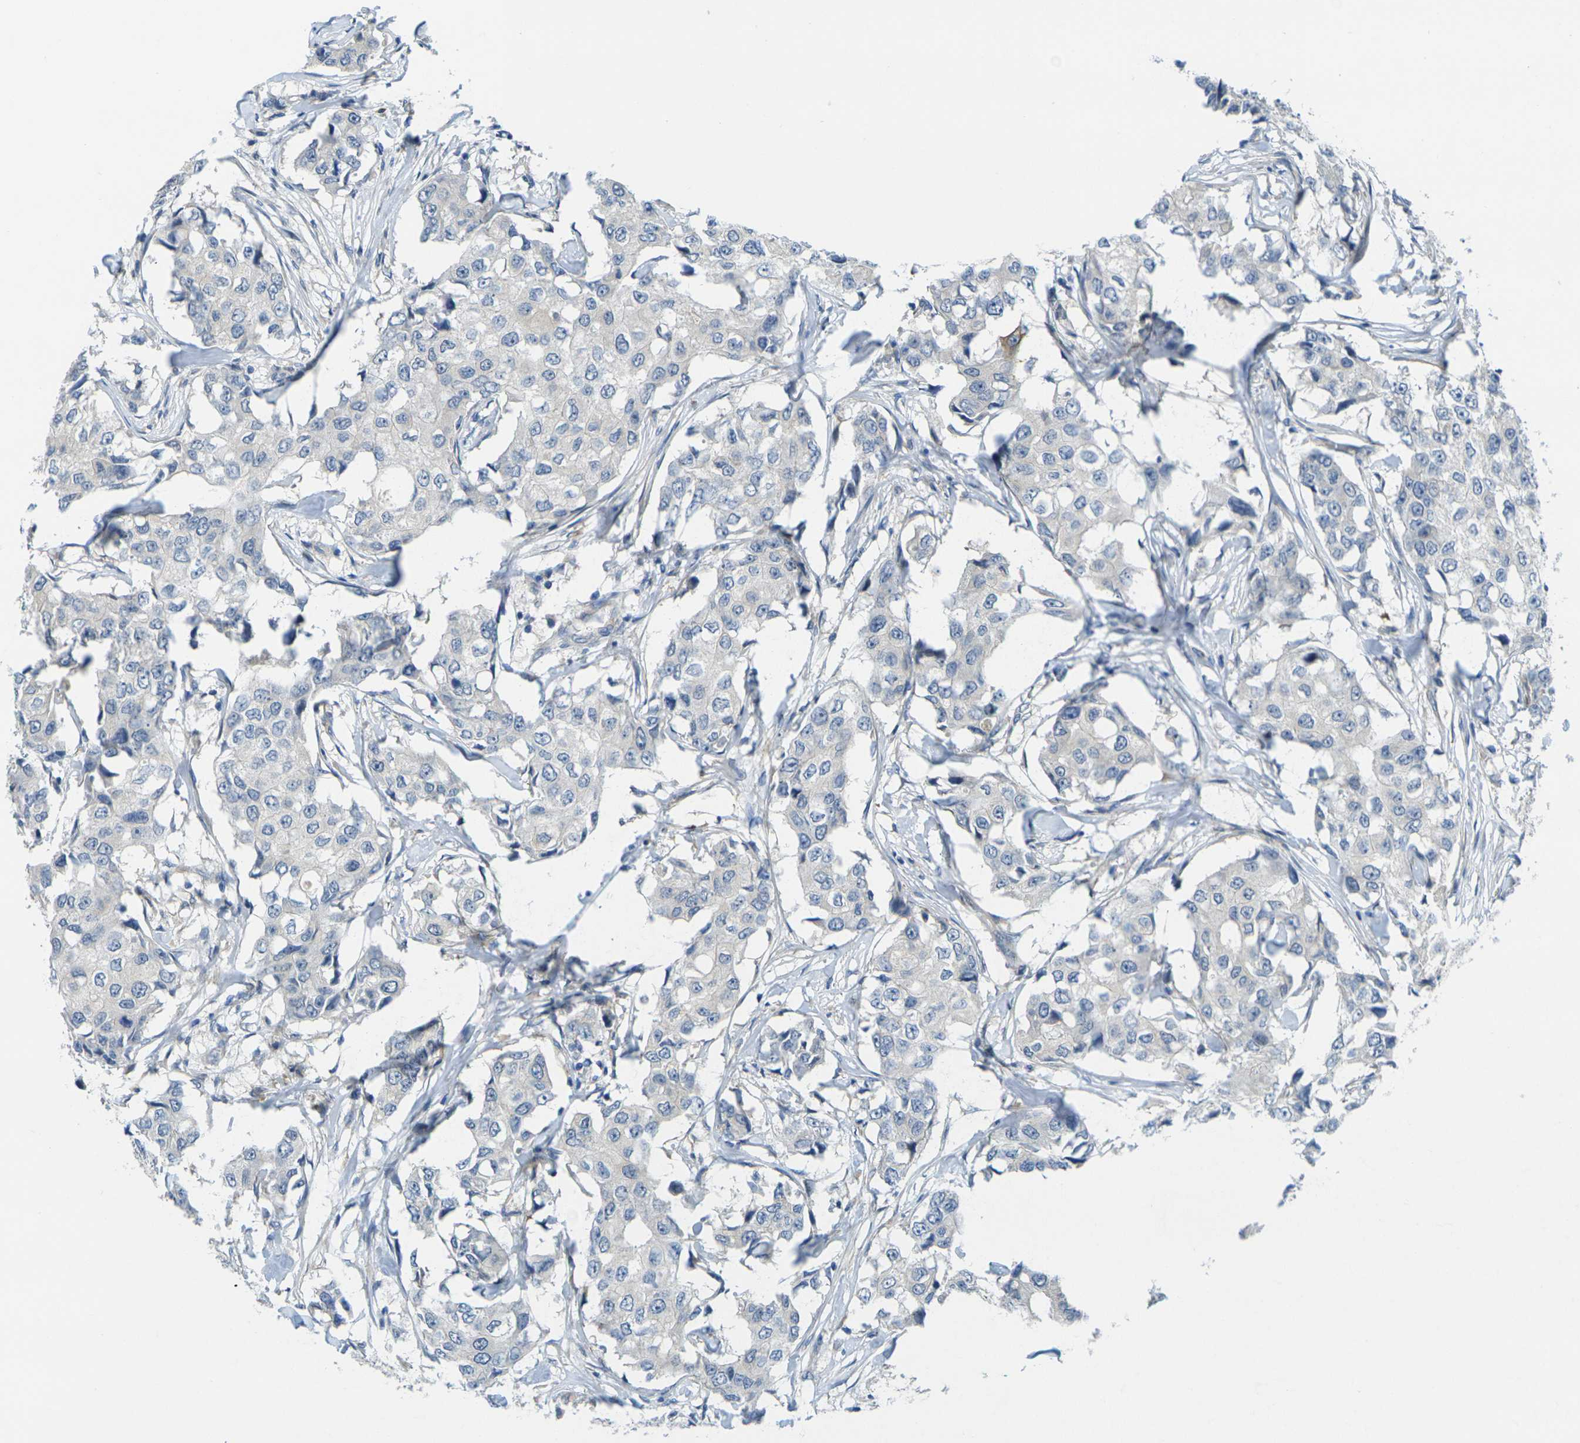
{"staining": {"intensity": "negative", "quantity": "none", "location": "none"}, "tissue": "breast cancer", "cell_type": "Tumor cells", "image_type": "cancer", "snomed": [{"axis": "morphology", "description": "Duct carcinoma"}, {"axis": "topography", "description": "Breast"}], "caption": "Tumor cells show no significant protein expression in breast invasive ductal carcinoma. Brightfield microscopy of immunohistochemistry (IHC) stained with DAB (brown) and hematoxylin (blue), captured at high magnification.", "gene": "CYP2C8", "patient": {"sex": "female", "age": 27}}